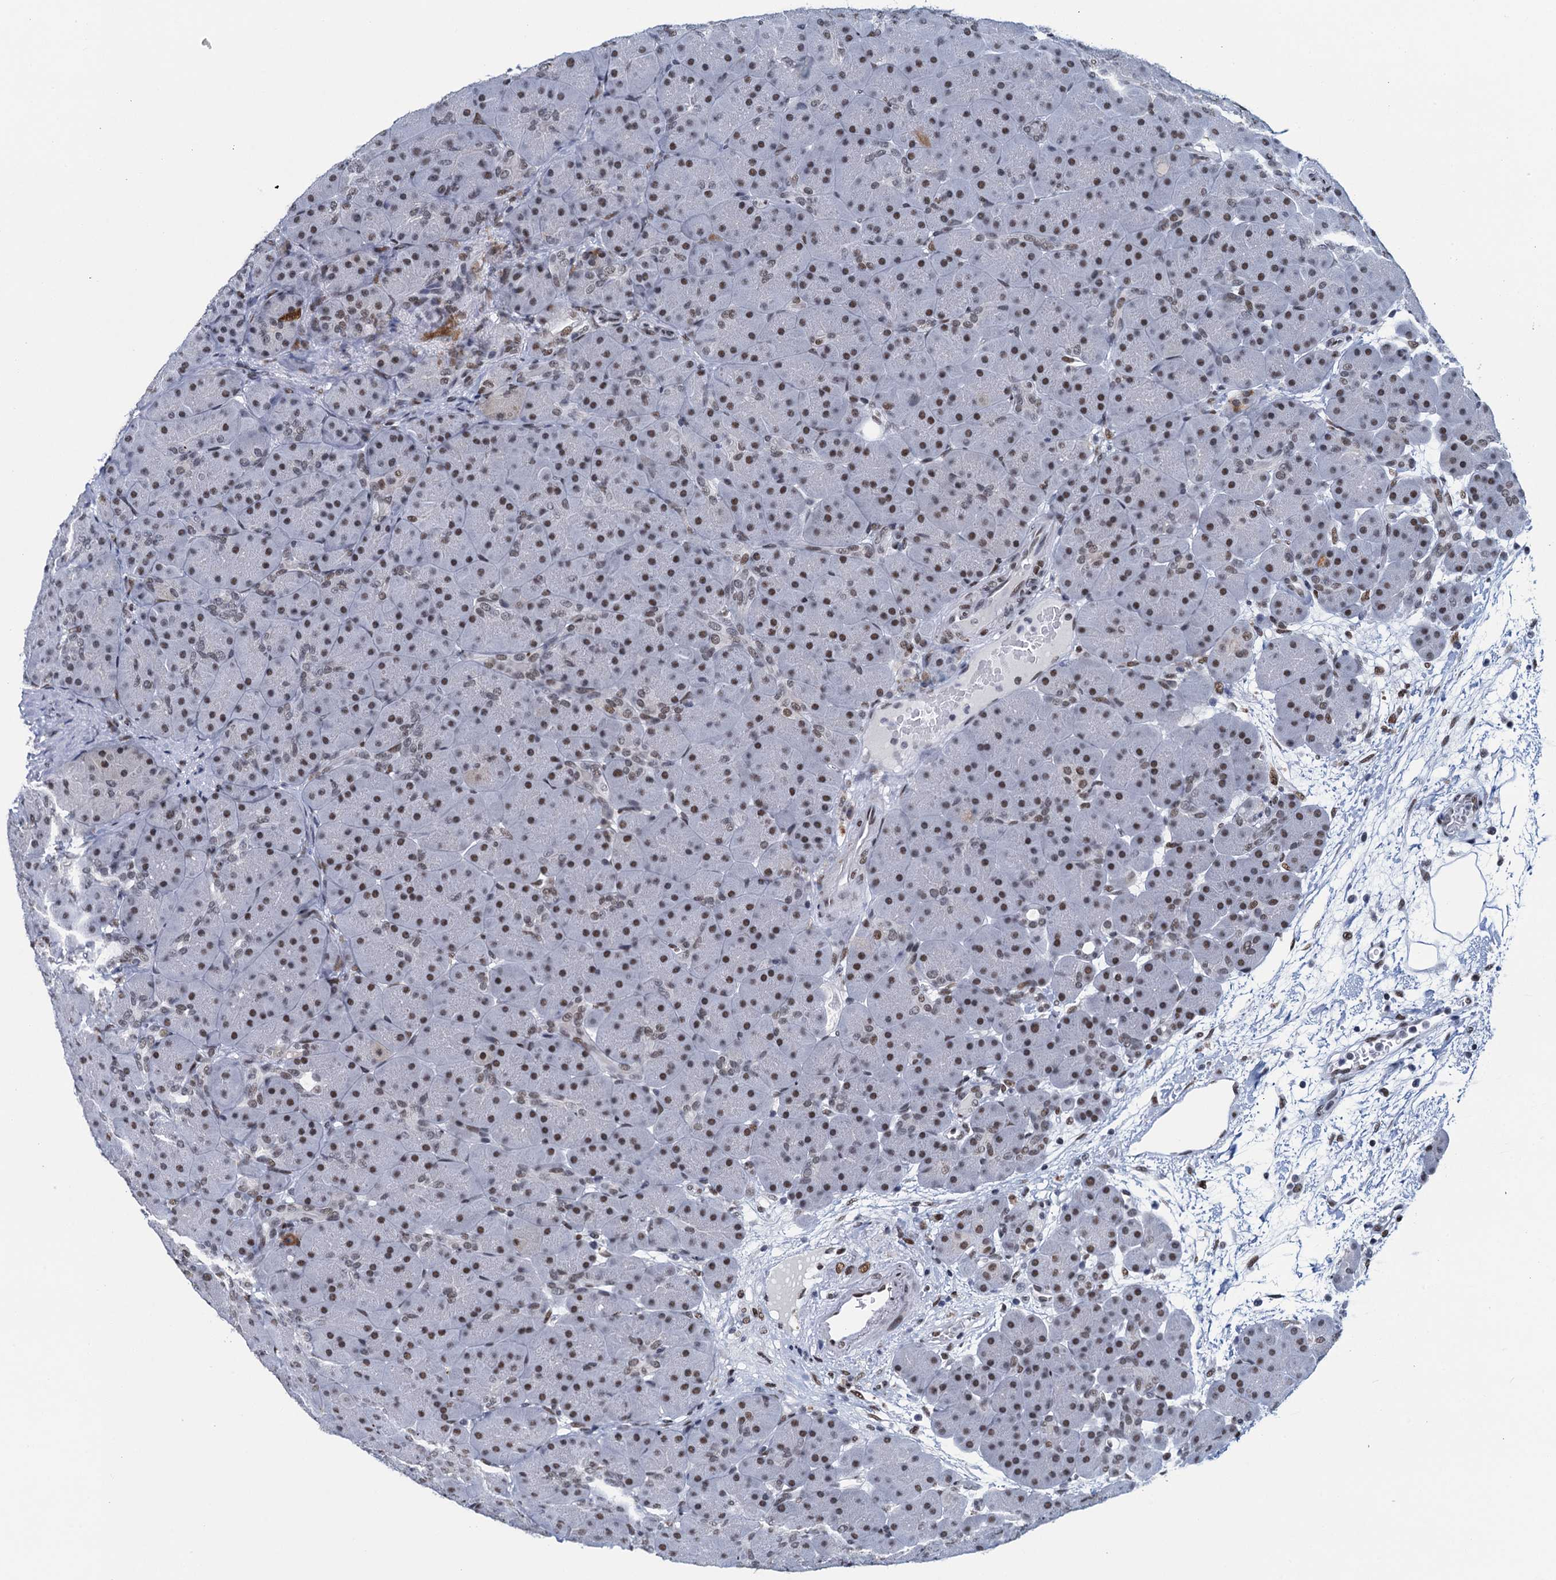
{"staining": {"intensity": "moderate", "quantity": "25%-75%", "location": "nuclear"}, "tissue": "pancreas", "cell_type": "Exocrine glandular cells", "image_type": "normal", "snomed": [{"axis": "morphology", "description": "Normal tissue, NOS"}, {"axis": "topography", "description": "Pancreas"}], "caption": "Exocrine glandular cells show medium levels of moderate nuclear expression in about 25%-75% of cells in normal human pancreas. The protein of interest is shown in brown color, while the nuclei are stained blue.", "gene": "HNRNPUL2", "patient": {"sex": "male", "age": 66}}